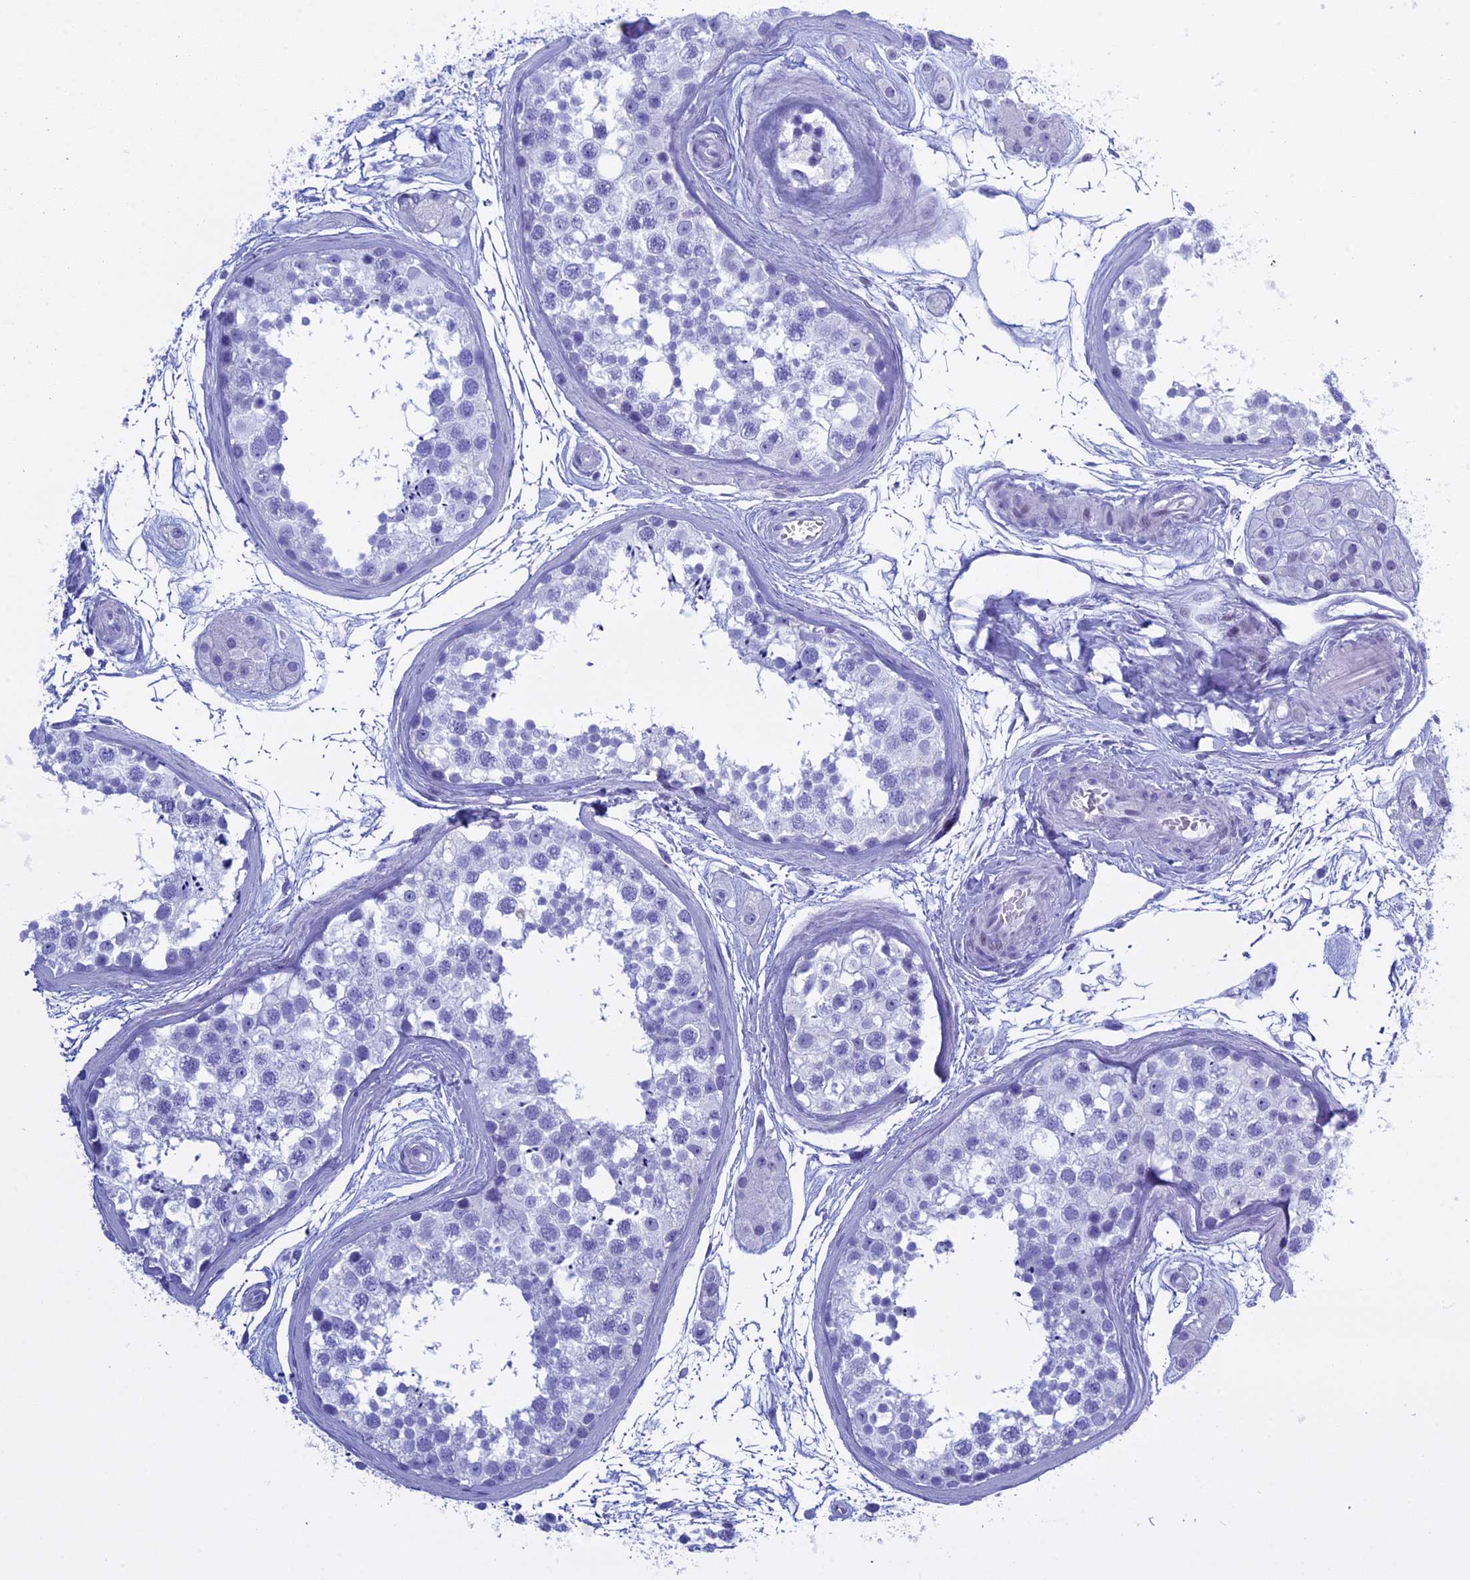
{"staining": {"intensity": "negative", "quantity": "none", "location": "none"}, "tissue": "testis", "cell_type": "Cells in seminiferous ducts", "image_type": "normal", "snomed": [{"axis": "morphology", "description": "Normal tissue, NOS"}, {"axis": "topography", "description": "Testis"}], "caption": "High magnification brightfield microscopy of normal testis stained with DAB (3,3'-diaminobenzidine) (brown) and counterstained with hematoxylin (blue): cells in seminiferous ducts show no significant expression.", "gene": "KCTD21", "patient": {"sex": "male", "age": 56}}